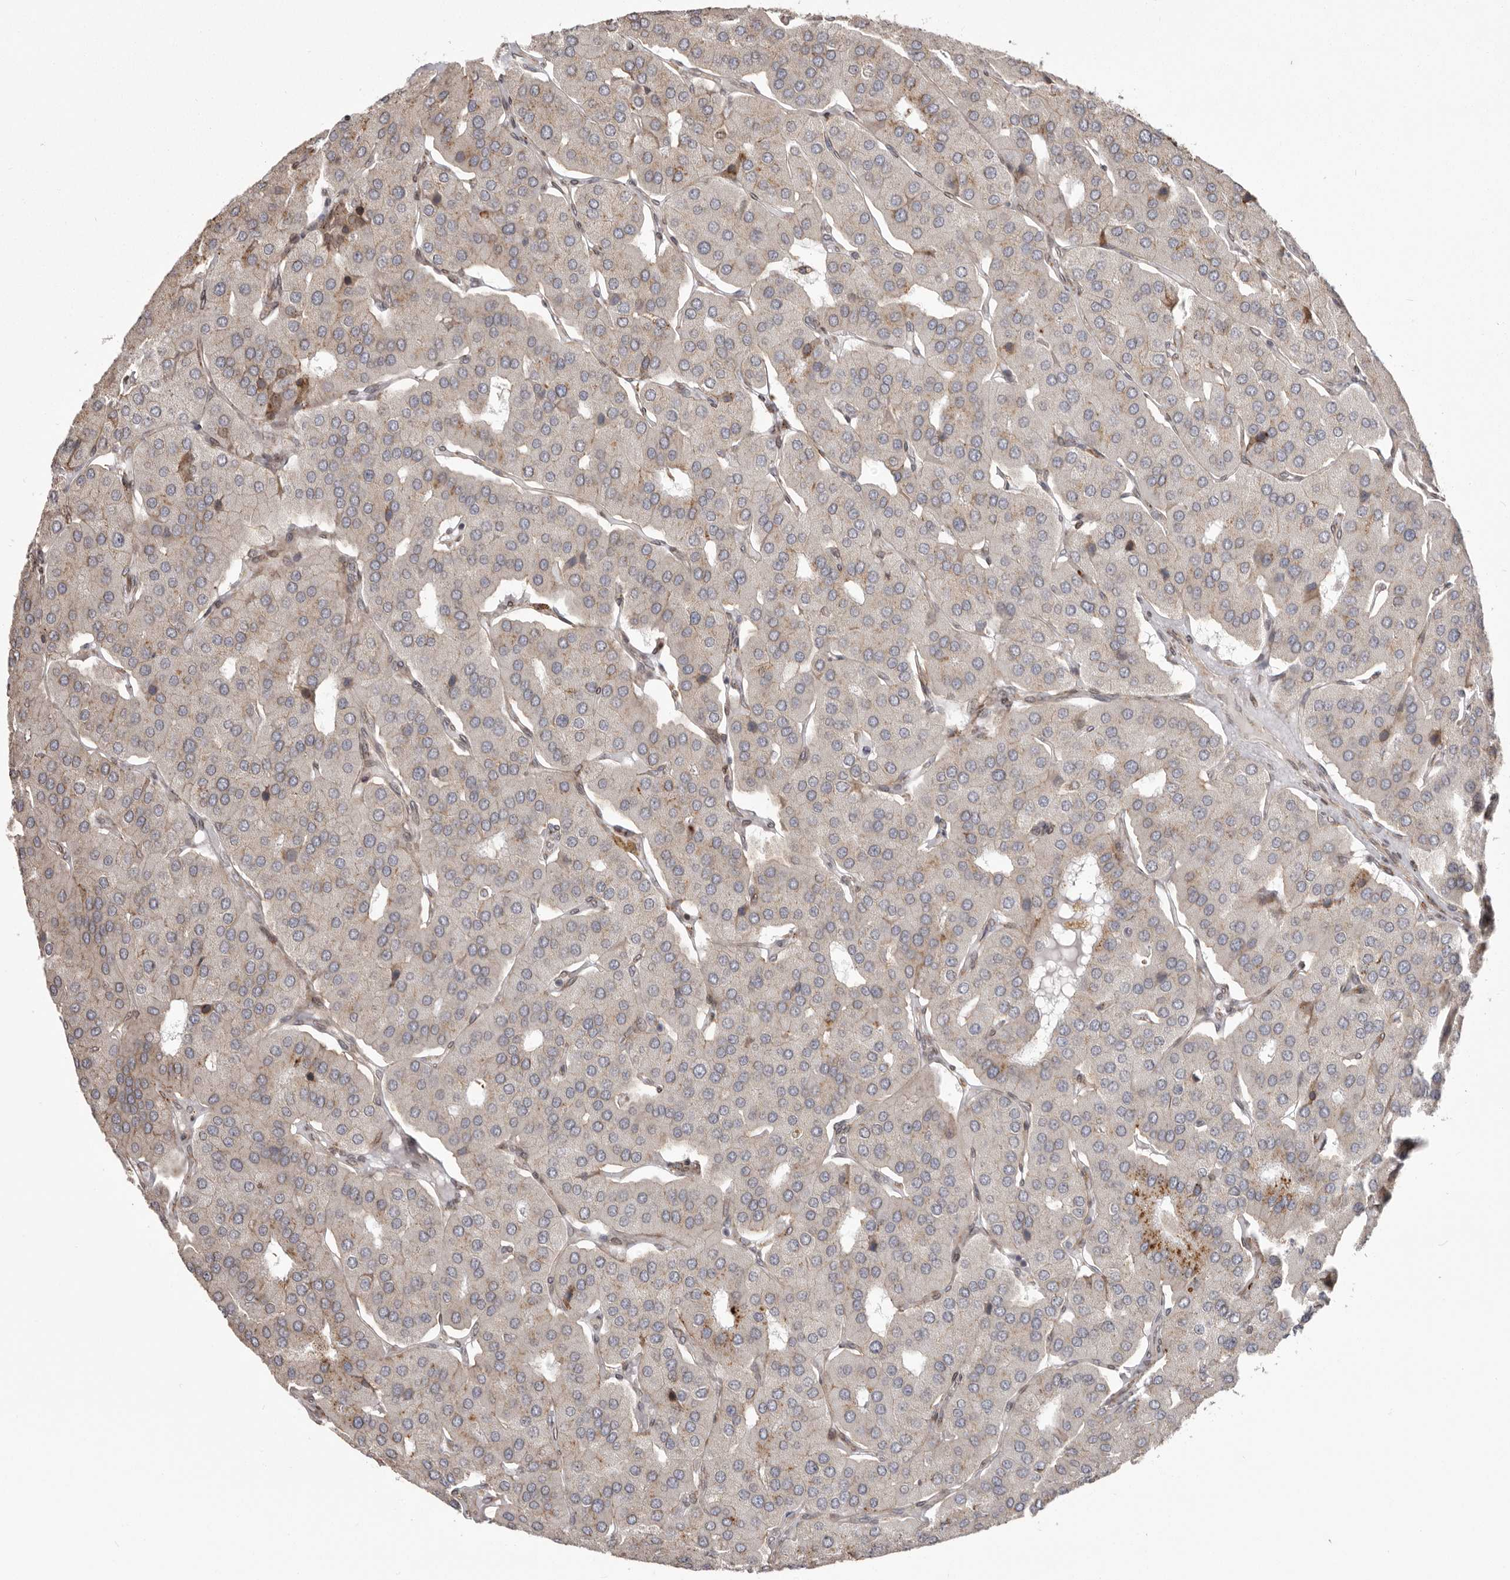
{"staining": {"intensity": "moderate", "quantity": "<25%", "location": "cytoplasmic/membranous"}, "tissue": "parathyroid gland", "cell_type": "Glandular cells", "image_type": "normal", "snomed": [{"axis": "morphology", "description": "Normal tissue, NOS"}, {"axis": "morphology", "description": "Adenoma, NOS"}, {"axis": "topography", "description": "Parathyroid gland"}], "caption": "Parathyroid gland stained for a protein (brown) shows moderate cytoplasmic/membranous positive positivity in about <25% of glandular cells.", "gene": "NUP43", "patient": {"sex": "female", "age": 86}}